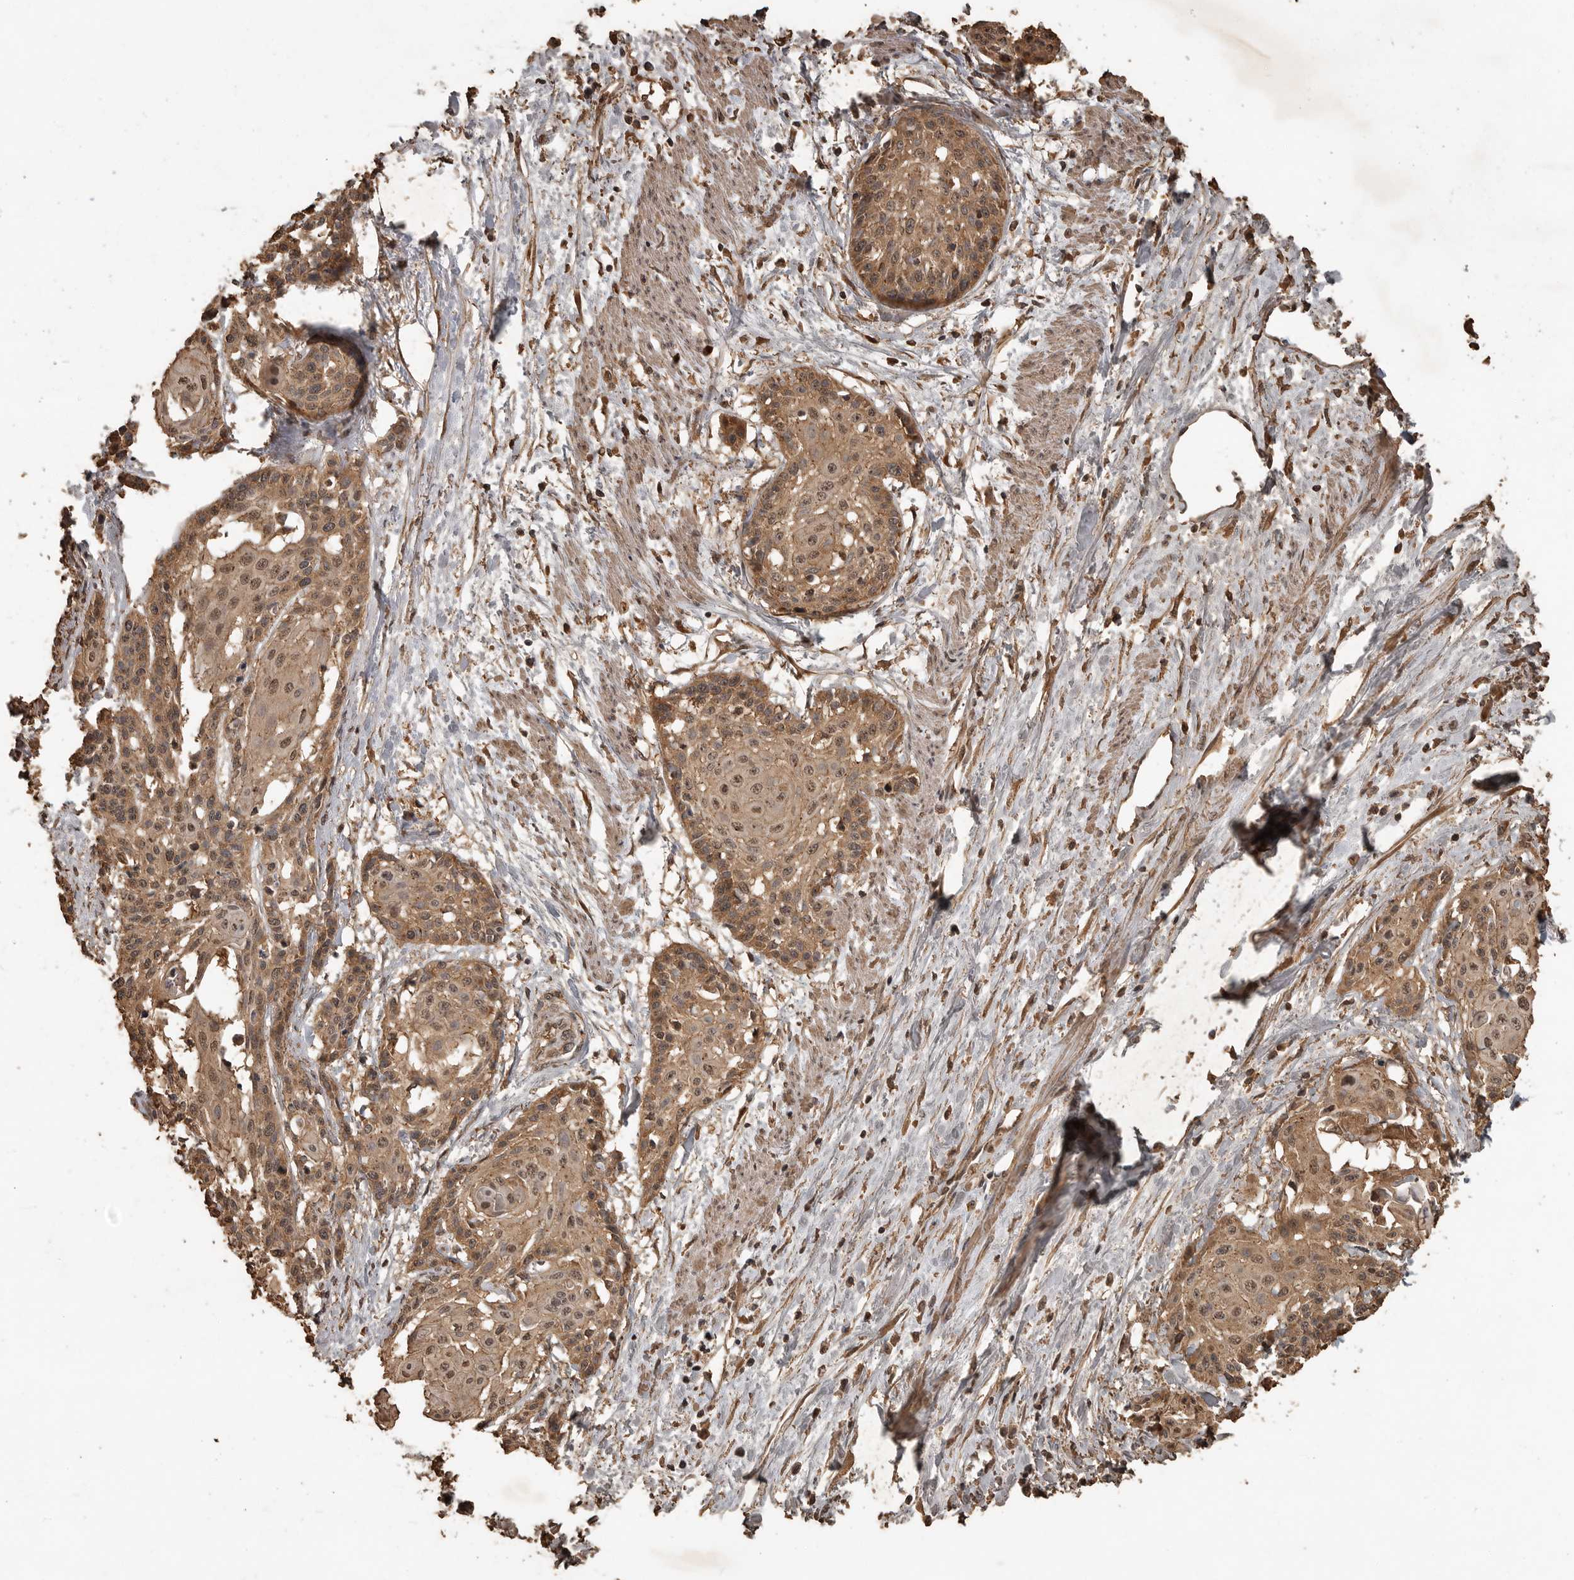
{"staining": {"intensity": "moderate", "quantity": ">75%", "location": "cytoplasmic/membranous,nuclear"}, "tissue": "cervical cancer", "cell_type": "Tumor cells", "image_type": "cancer", "snomed": [{"axis": "morphology", "description": "Squamous cell carcinoma, NOS"}, {"axis": "topography", "description": "Cervix"}], "caption": "A histopathology image of human cervical squamous cell carcinoma stained for a protein displays moderate cytoplasmic/membranous and nuclear brown staining in tumor cells.", "gene": "OSBPL9", "patient": {"sex": "female", "age": 57}}